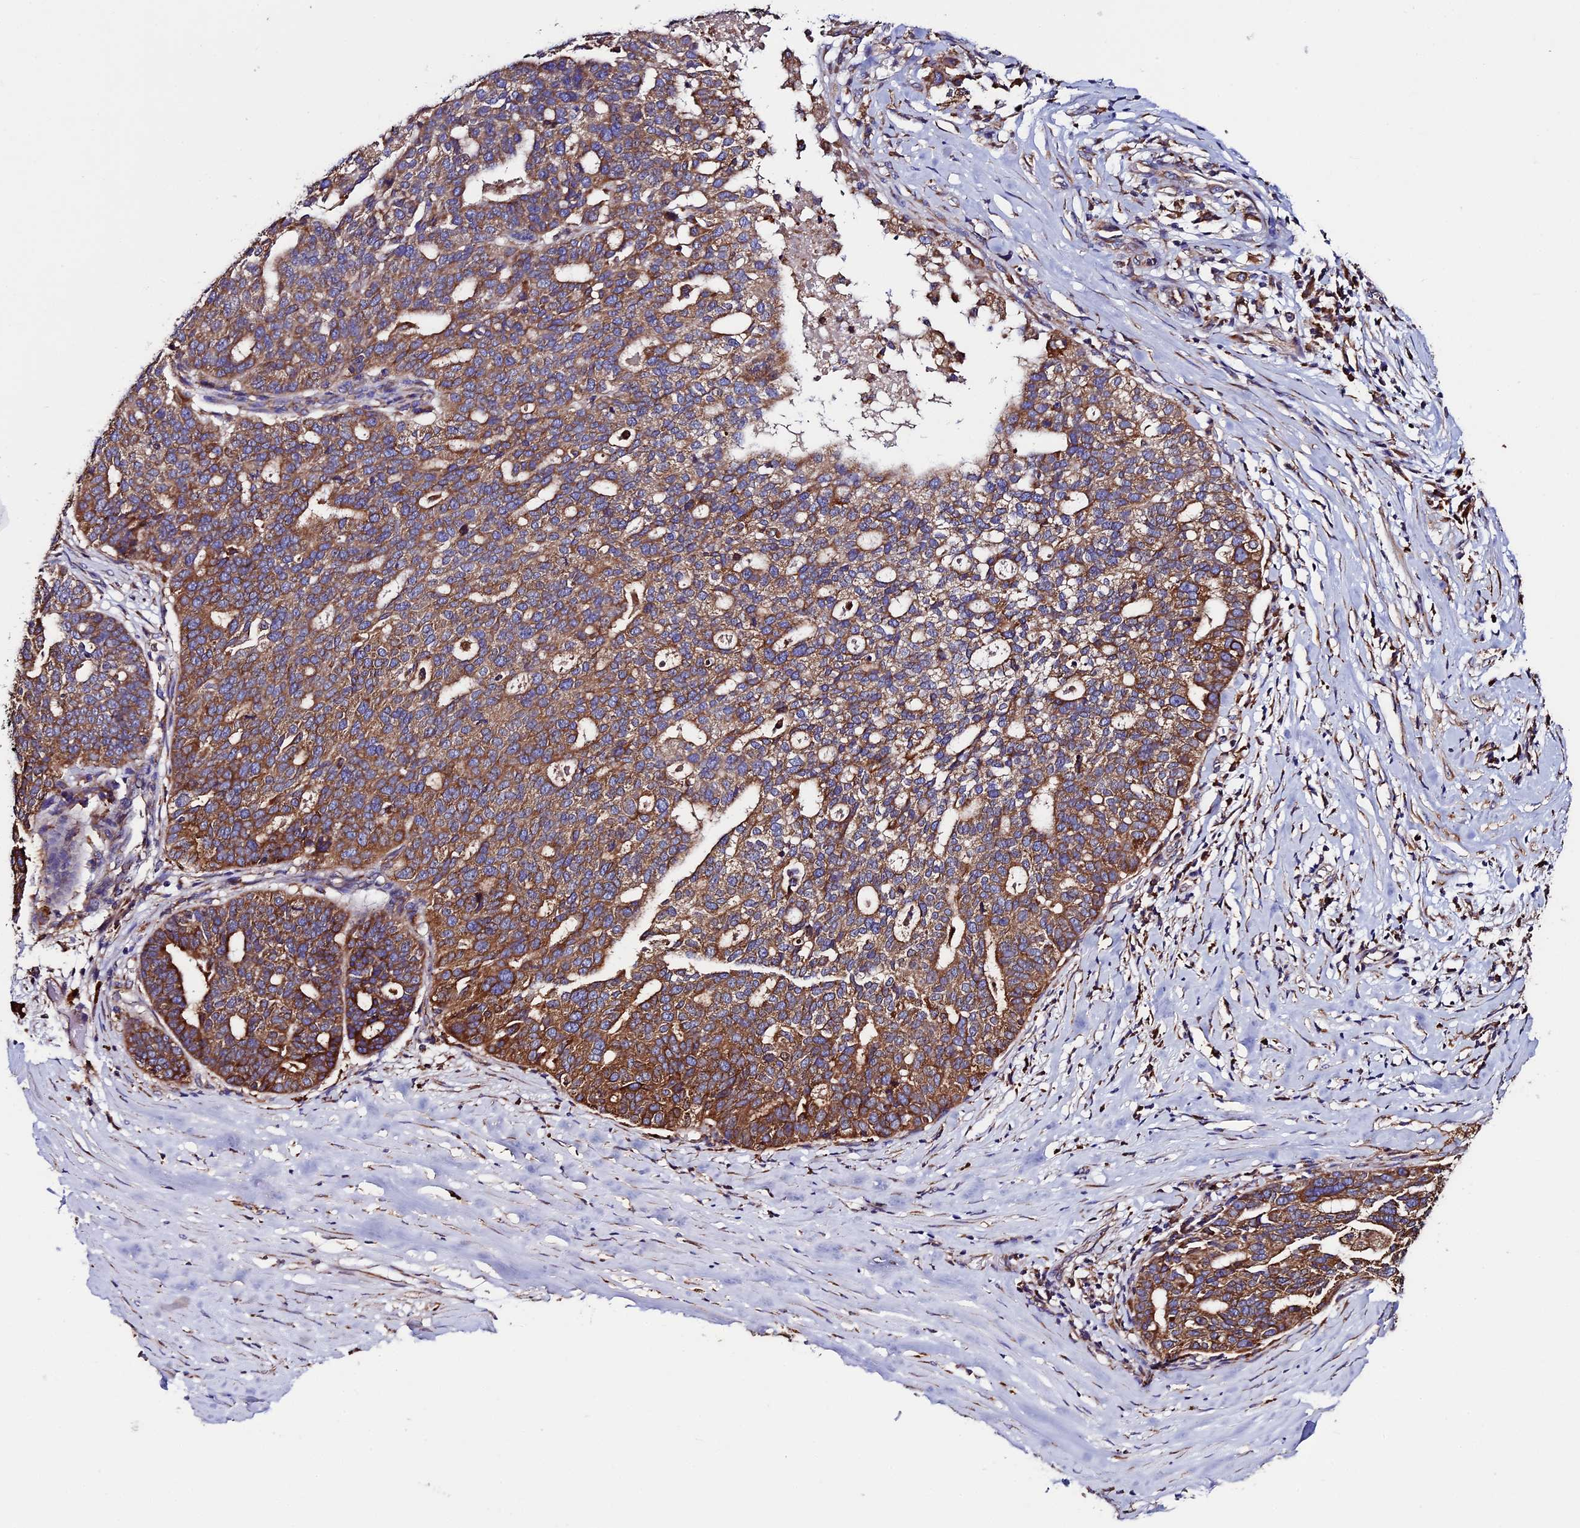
{"staining": {"intensity": "strong", "quantity": ">75%", "location": "cytoplasmic/membranous"}, "tissue": "ovarian cancer", "cell_type": "Tumor cells", "image_type": "cancer", "snomed": [{"axis": "morphology", "description": "Cystadenocarcinoma, serous, NOS"}, {"axis": "topography", "description": "Ovary"}], "caption": "Brown immunohistochemical staining in human ovarian cancer displays strong cytoplasmic/membranous staining in approximately >75% of tumor cells.", "gene": "BTBD3", "patient": {"sex": "female", "age": 59}}